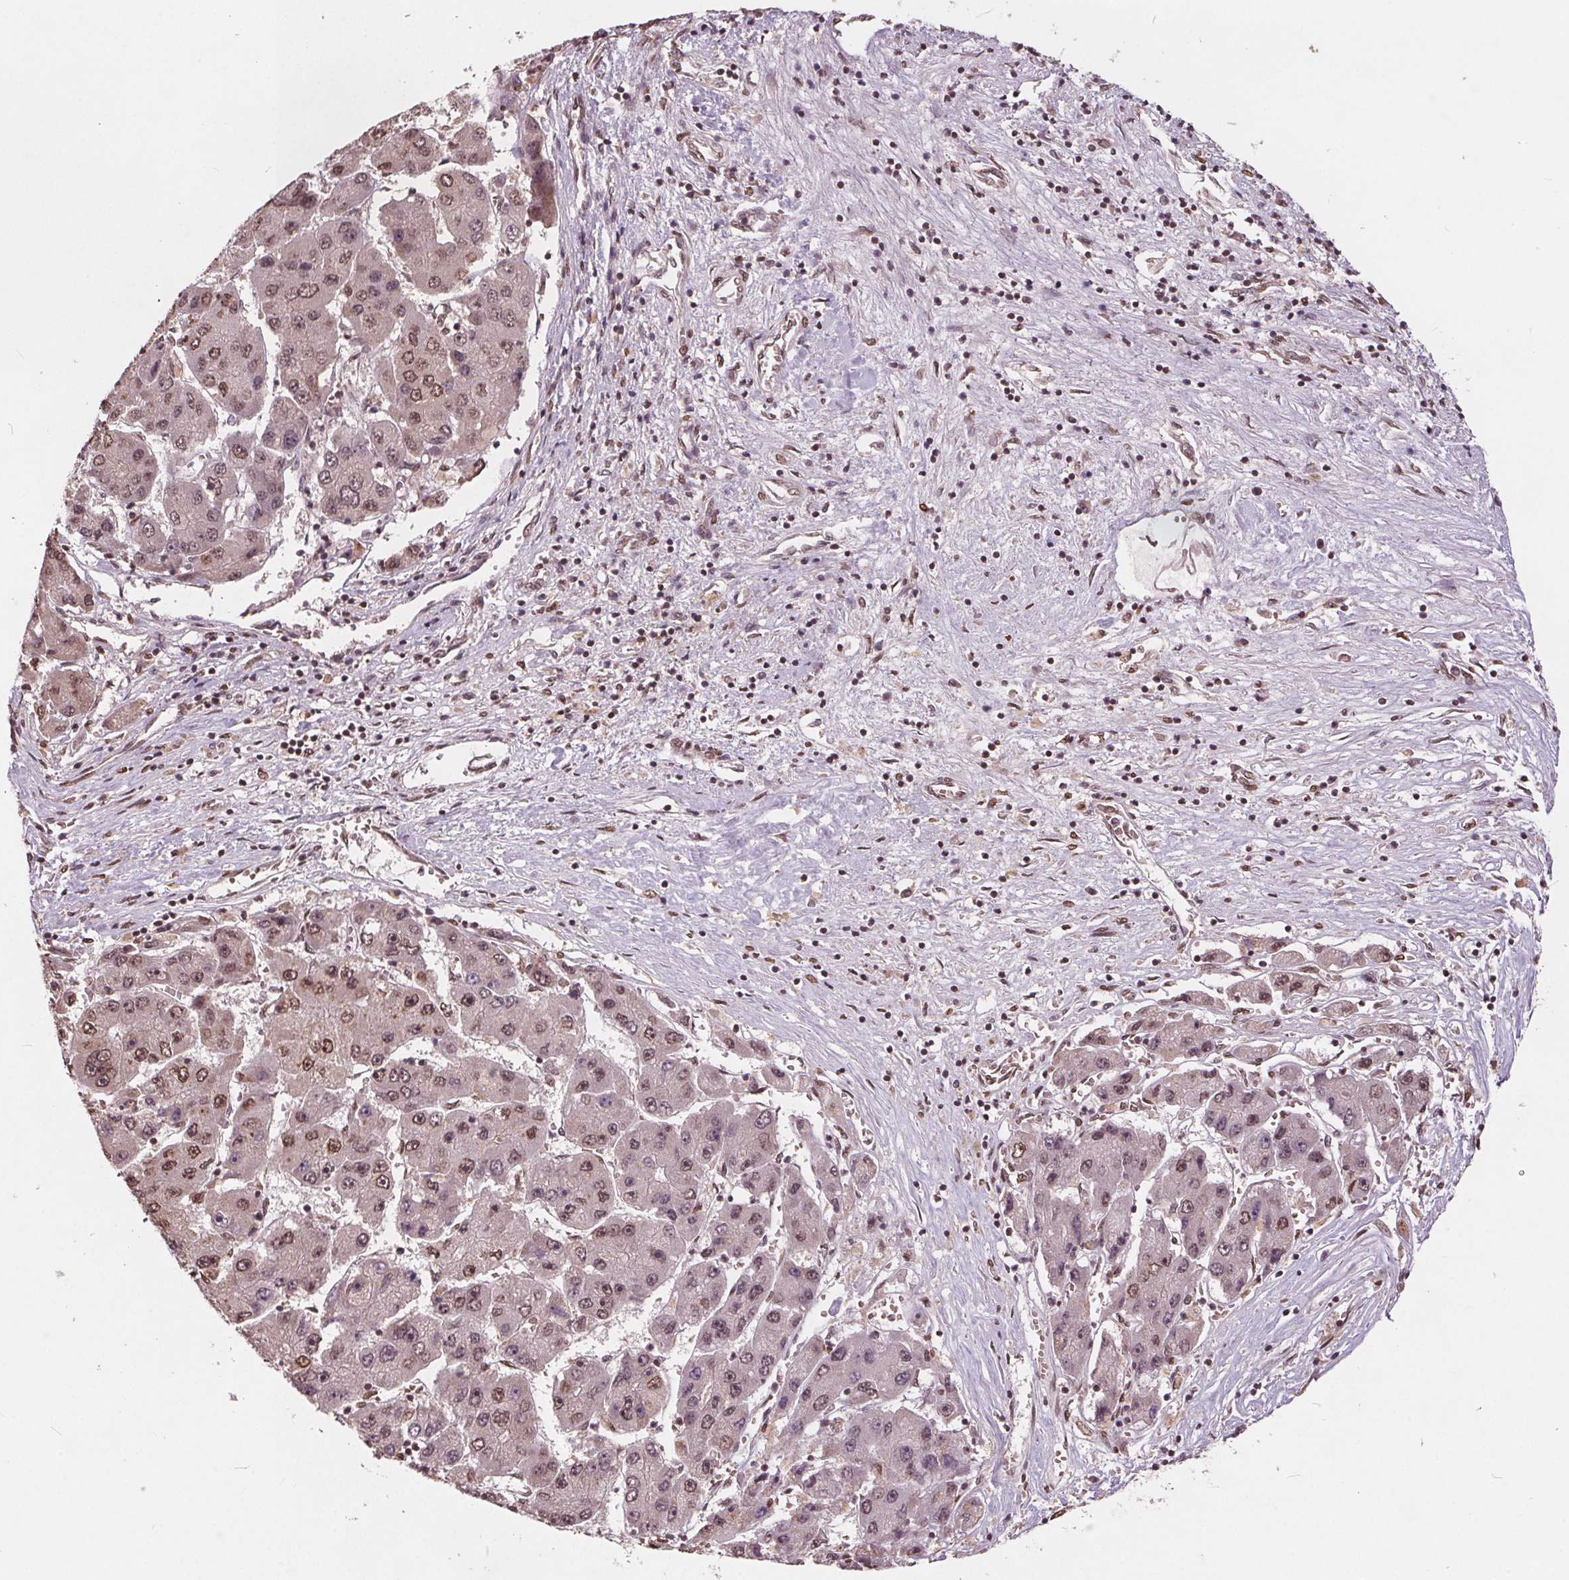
{"staining": {"intensity": "moderate", "quantity": "25%-75%", "location": "nuclear"}, "tissue": "liver cancer", "cell_type": "Tumor cells", "image_type": "cancer", "snomed": [{"axis": "morphology", "description": "Carcinoma, Hepatocellular, NOS"}, {"axis": "topography", "description": "Liver"}], "caption": "High-magnification brightfield microscopy of liver hepatocellular carcinoma stained with DAB (3,3'-diaminobenzidine) (brown) and counterstained with hematoxylin (blue). tumor cells exhibit moderate nuclear staining is present in approximately25%-75% of cells.", "gene": "HIF1AN", "patient": {"sex": "female", "age": 61}}